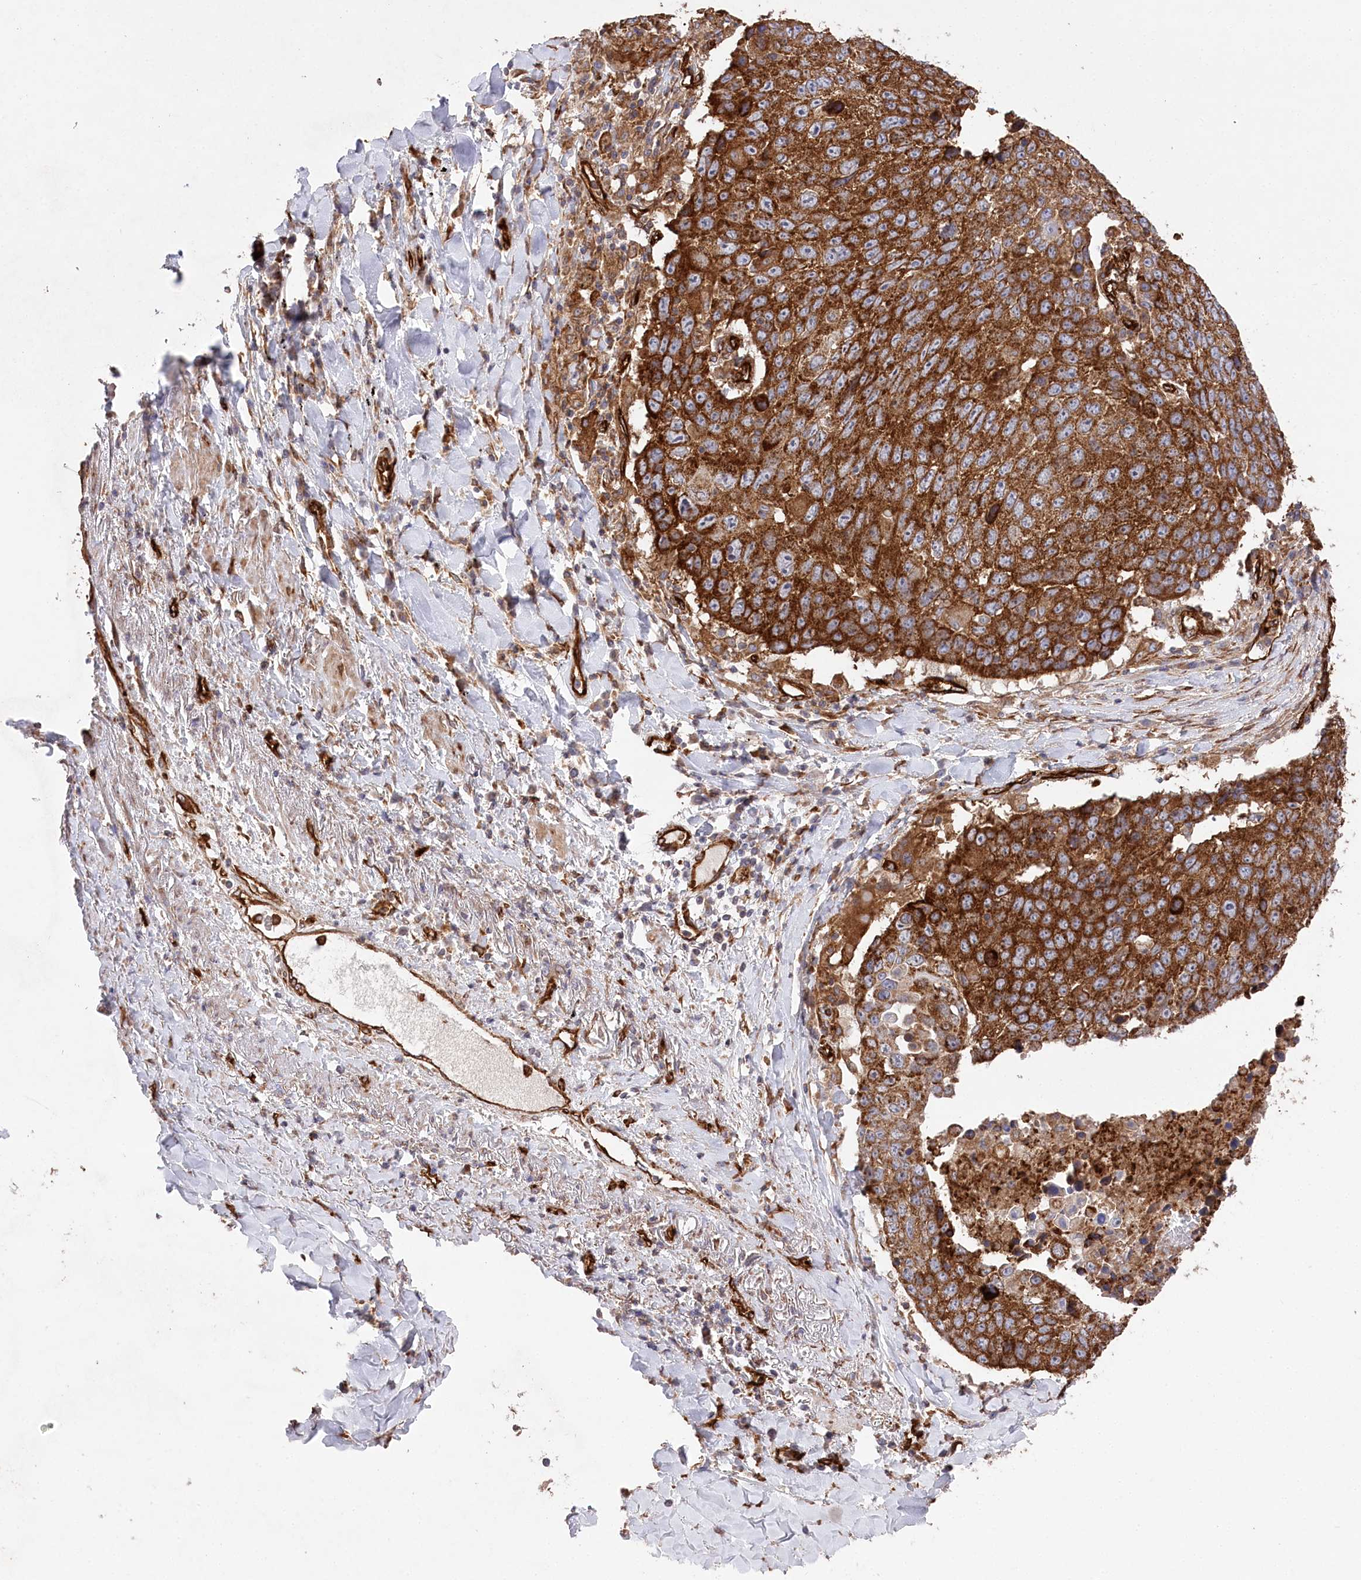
{"staining": {"intensity": "strong", "quantity": ">75%", "location": "cytoplasmic/membranous"}, "tissue": "lung cancer", "cell_type": "Tumor cells", "image_type": "cancer", "snomed": [{"axis": "morphology", "description": "Squamous cell carcinoma, NOS"}, {"axis": "topography", "description": "Lung"}], "caption": "Immunohistochemistry photomicrograph of neoplastic tissue: lung cancer (squamous cell carcinoma) stained using immunohistochemistry displays high levels of strong protein expression localized specifically in the cytoplasmic/membranous of tumor cells, appearing as a cytoplasmic/membranous brown color.", "gene": "MTPAP", "patient": {"sex": "male", "age": 66}}